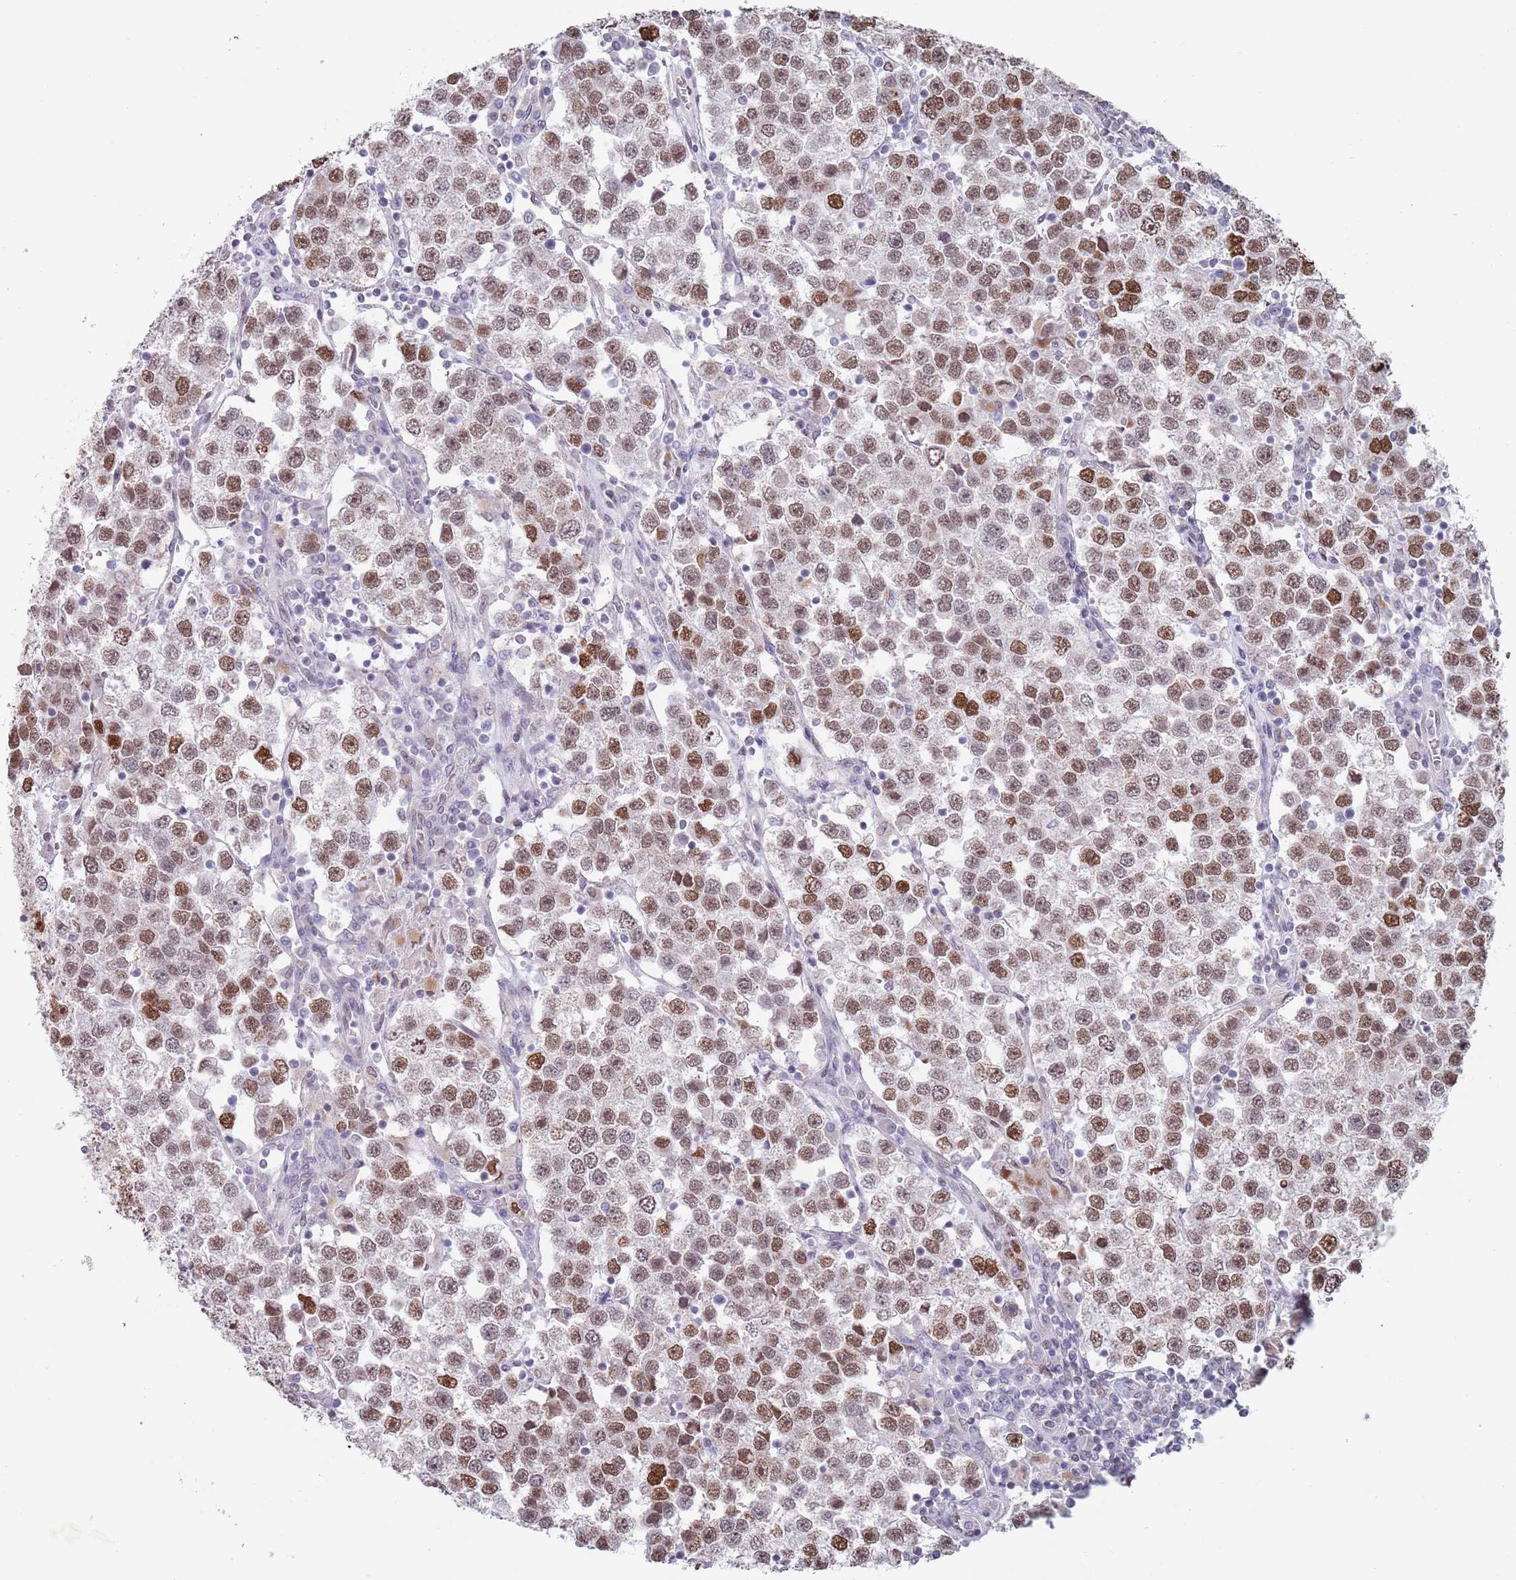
{"staining": {"intensity": "moderate", "quantity": ">75%", "location": "nuclear"}, "tissue": "testis cancer", "cell_type": "Tumor cells", "image_type": "cancer", "snomed": [{"axis": "morphology", "description": "Seminoma, NOS"}, {"axis": "topography", "description": "Testis"}], "caption": "High-magnification brightfield microscopy of seminoma (testis) stained with DAB (brown) and counterstained with hematoxylin (blue). tumor cells exhibit moderate nuclear staining is present in approximately>75% of cells.", "gene": "MFSD12", "patient": {"sex": "male", "age": 37}}